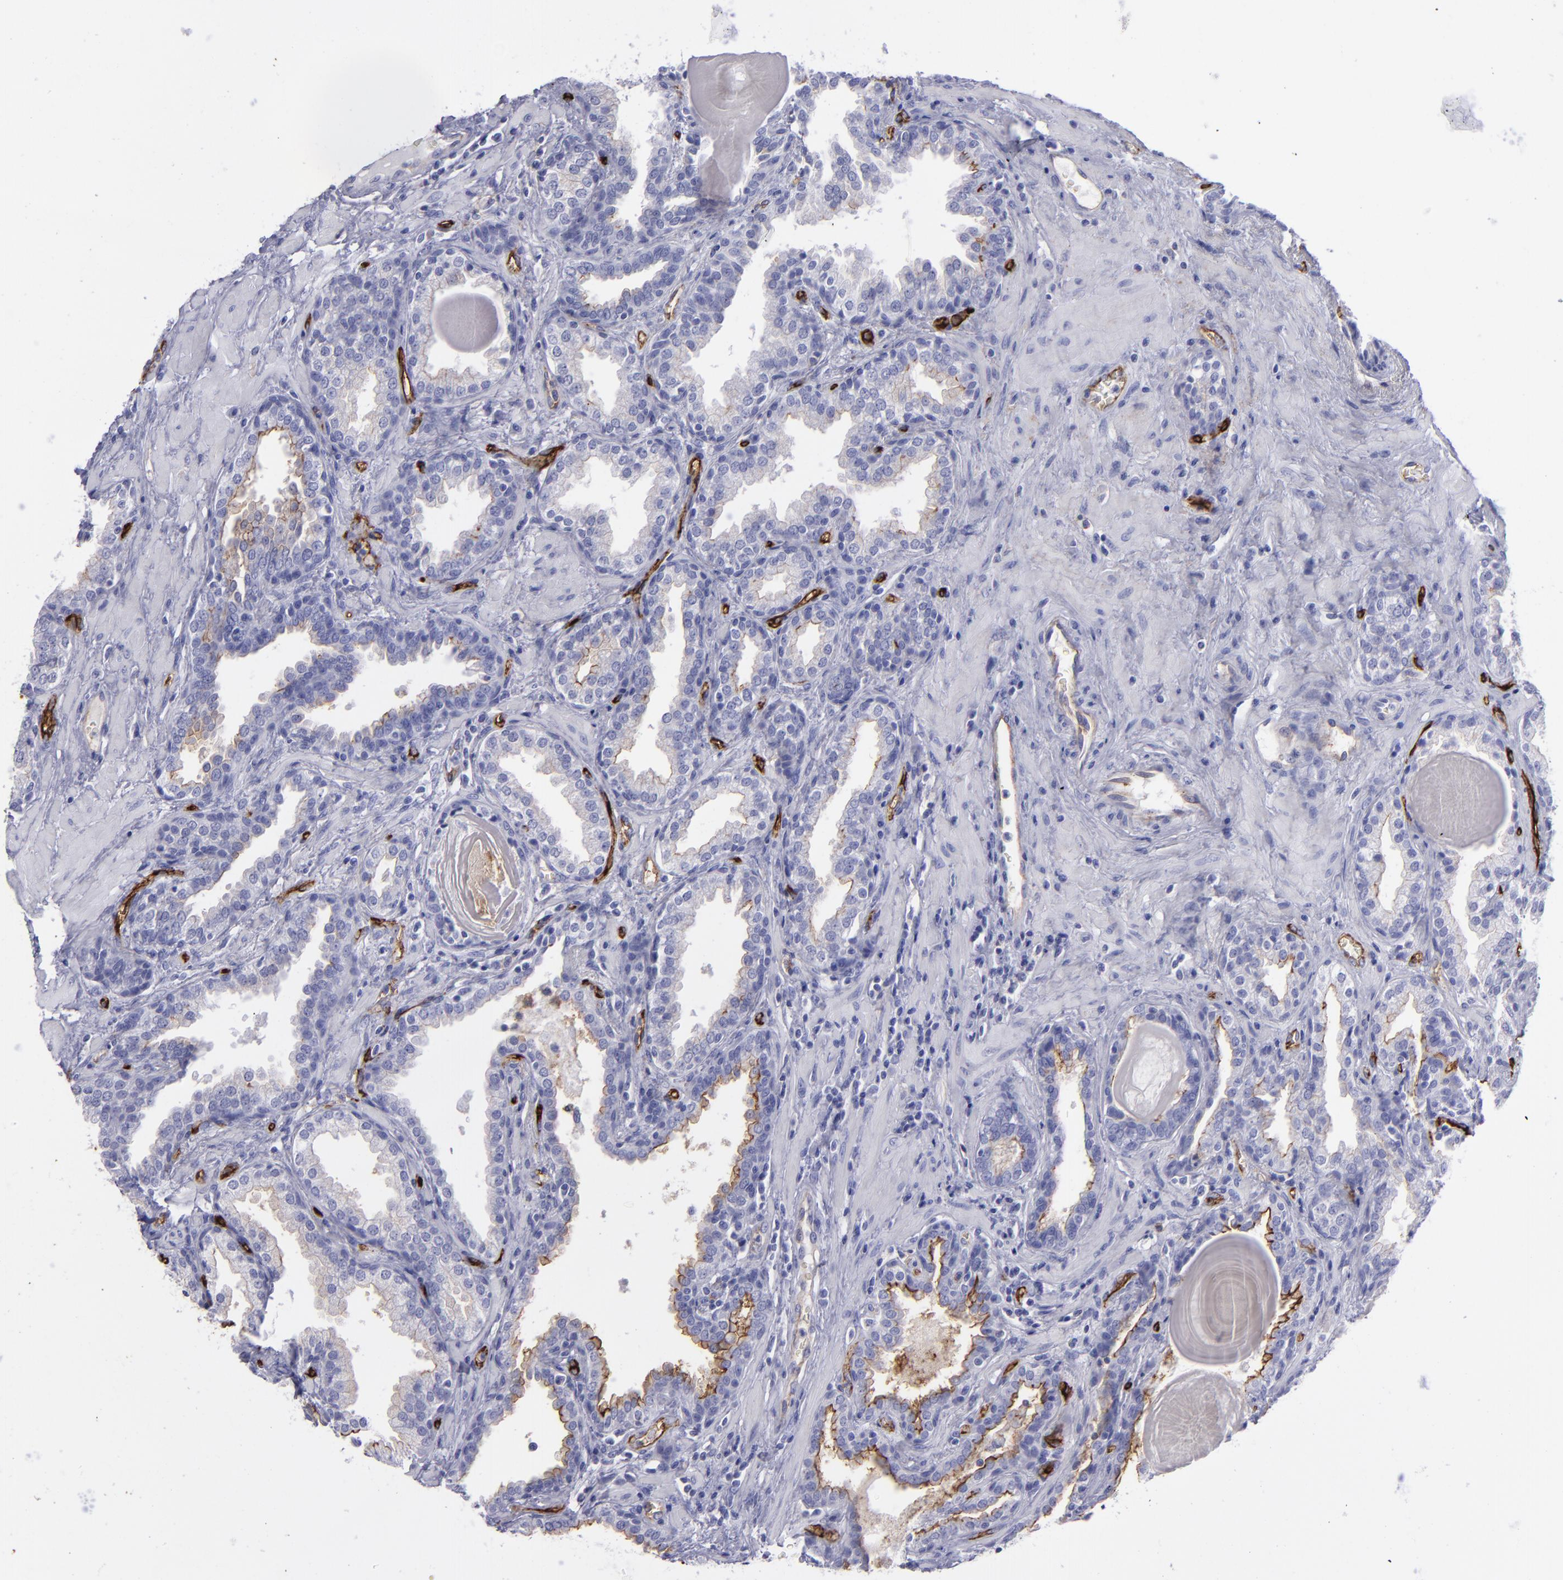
{"staining": {"intensity": "weak", "quantity": "<25%", "location": "cytoplasmic/membranous"}, "tissue": "prostate", "cell_type": "Glandular cells", "image_type": "normal", "snomed": [{"axis": "morphology", "description": "Normal tissue, NOS"}, {"axis": "topography", "description": "Prostate"}], "caption": "The image exhibits no significant expression in glandular cells of prostate. (DAB (3,3'-diaminobenzidine) immunohistochemistry, high magnification).", "gene": "ACE", "patient": {"sex": "male", "age": 51}}